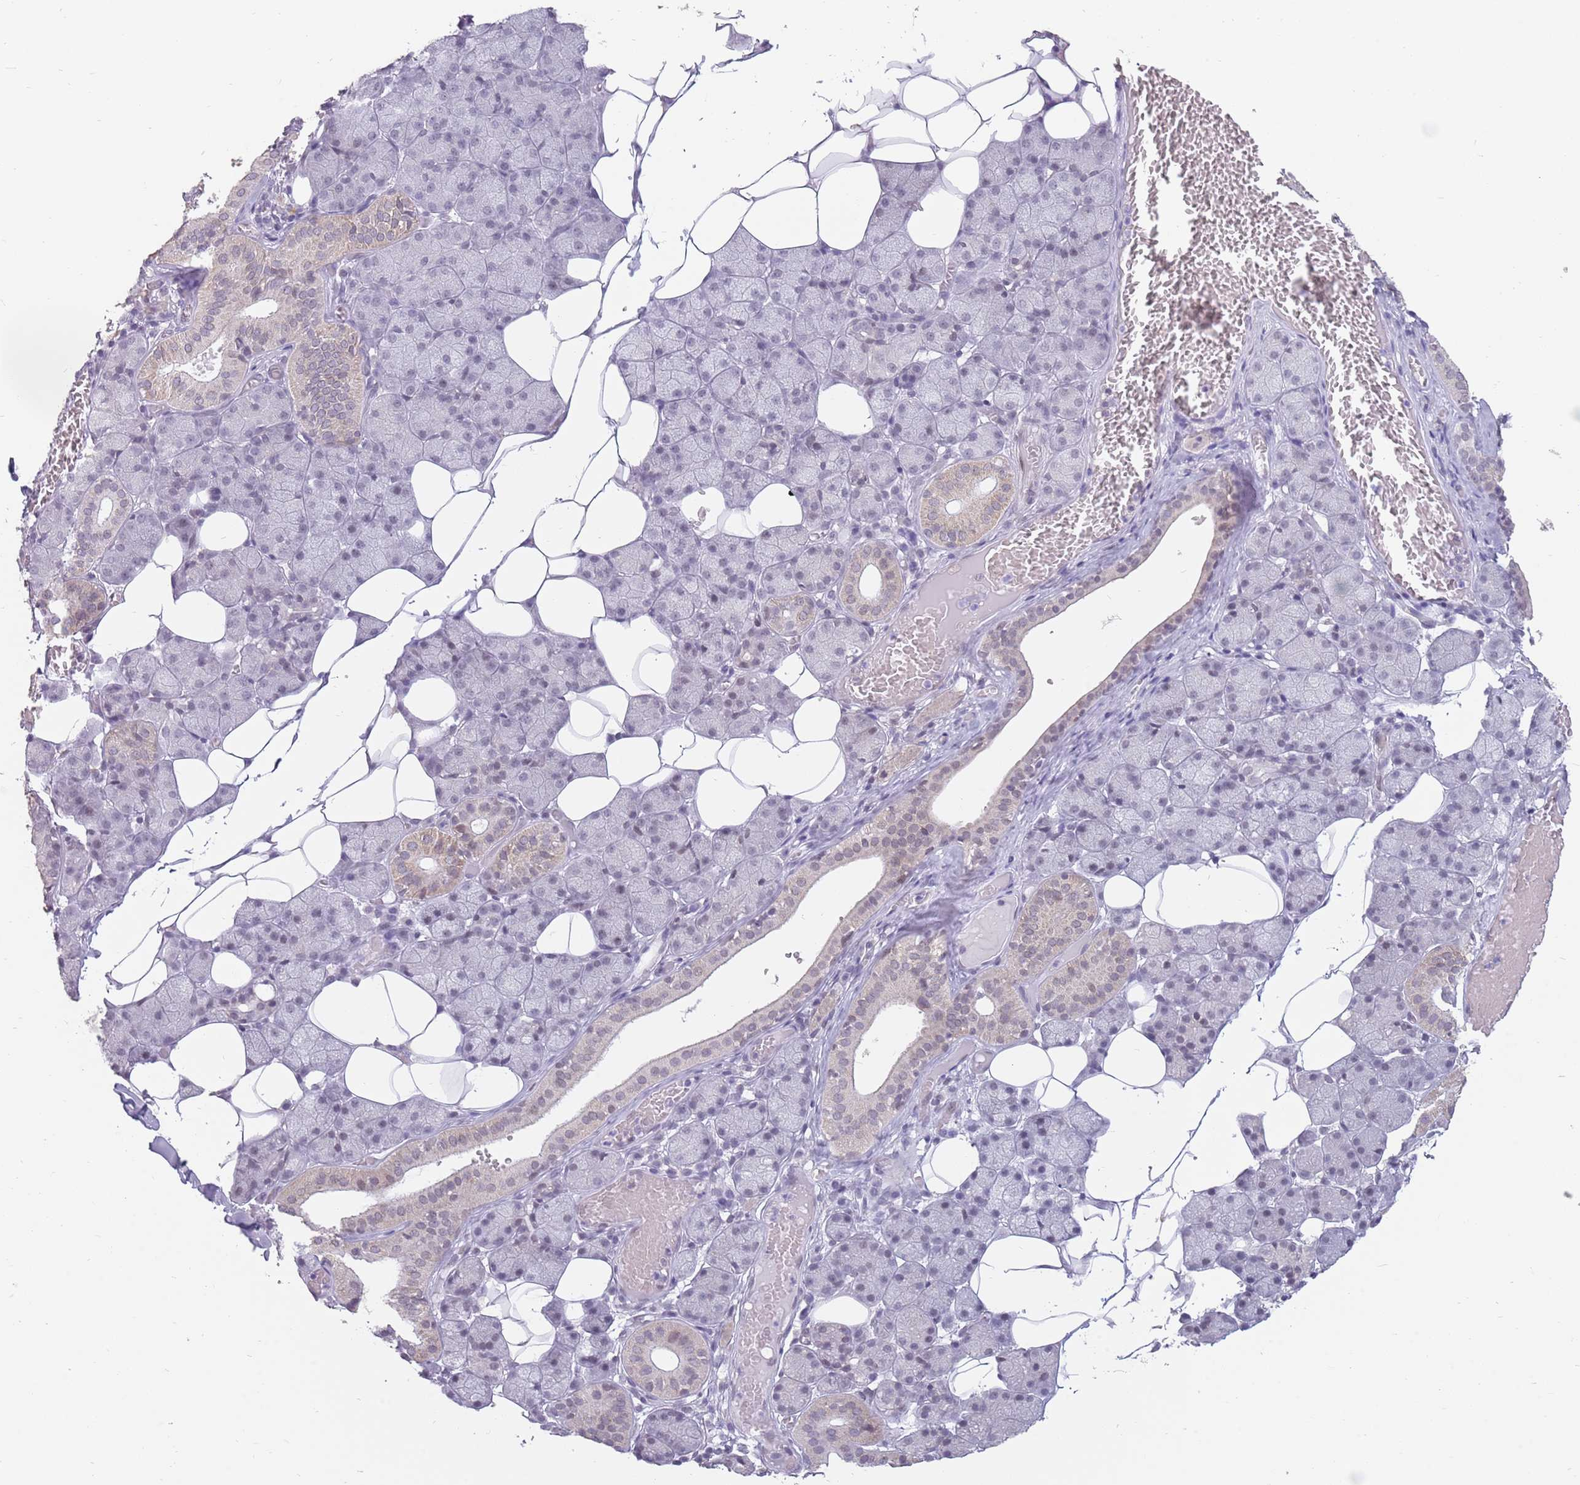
{"staining": {"intensity": "moderate", "quantity": "<25%", "location": "cytoplasmic/membranous"}, "tissue": "salivary gland", "cell_type": "Glandular cells", "image_type": "normal", "snomed": [{"axis": "morphology", "description": "Normal tissue, NOS"}, {"axis": "topography", "description": "Salivary gland"}], "caption": "Salivary gland was stained to show a protein in brown. There is low levels of moderate cytoplasmic/membranous expression in approximately <25% of glandular cells. Ihc stains the protein in brown and the nuclei are stained blue.", "gene": "ZNF574", "patient": {"sex": "female", "age": 33}}